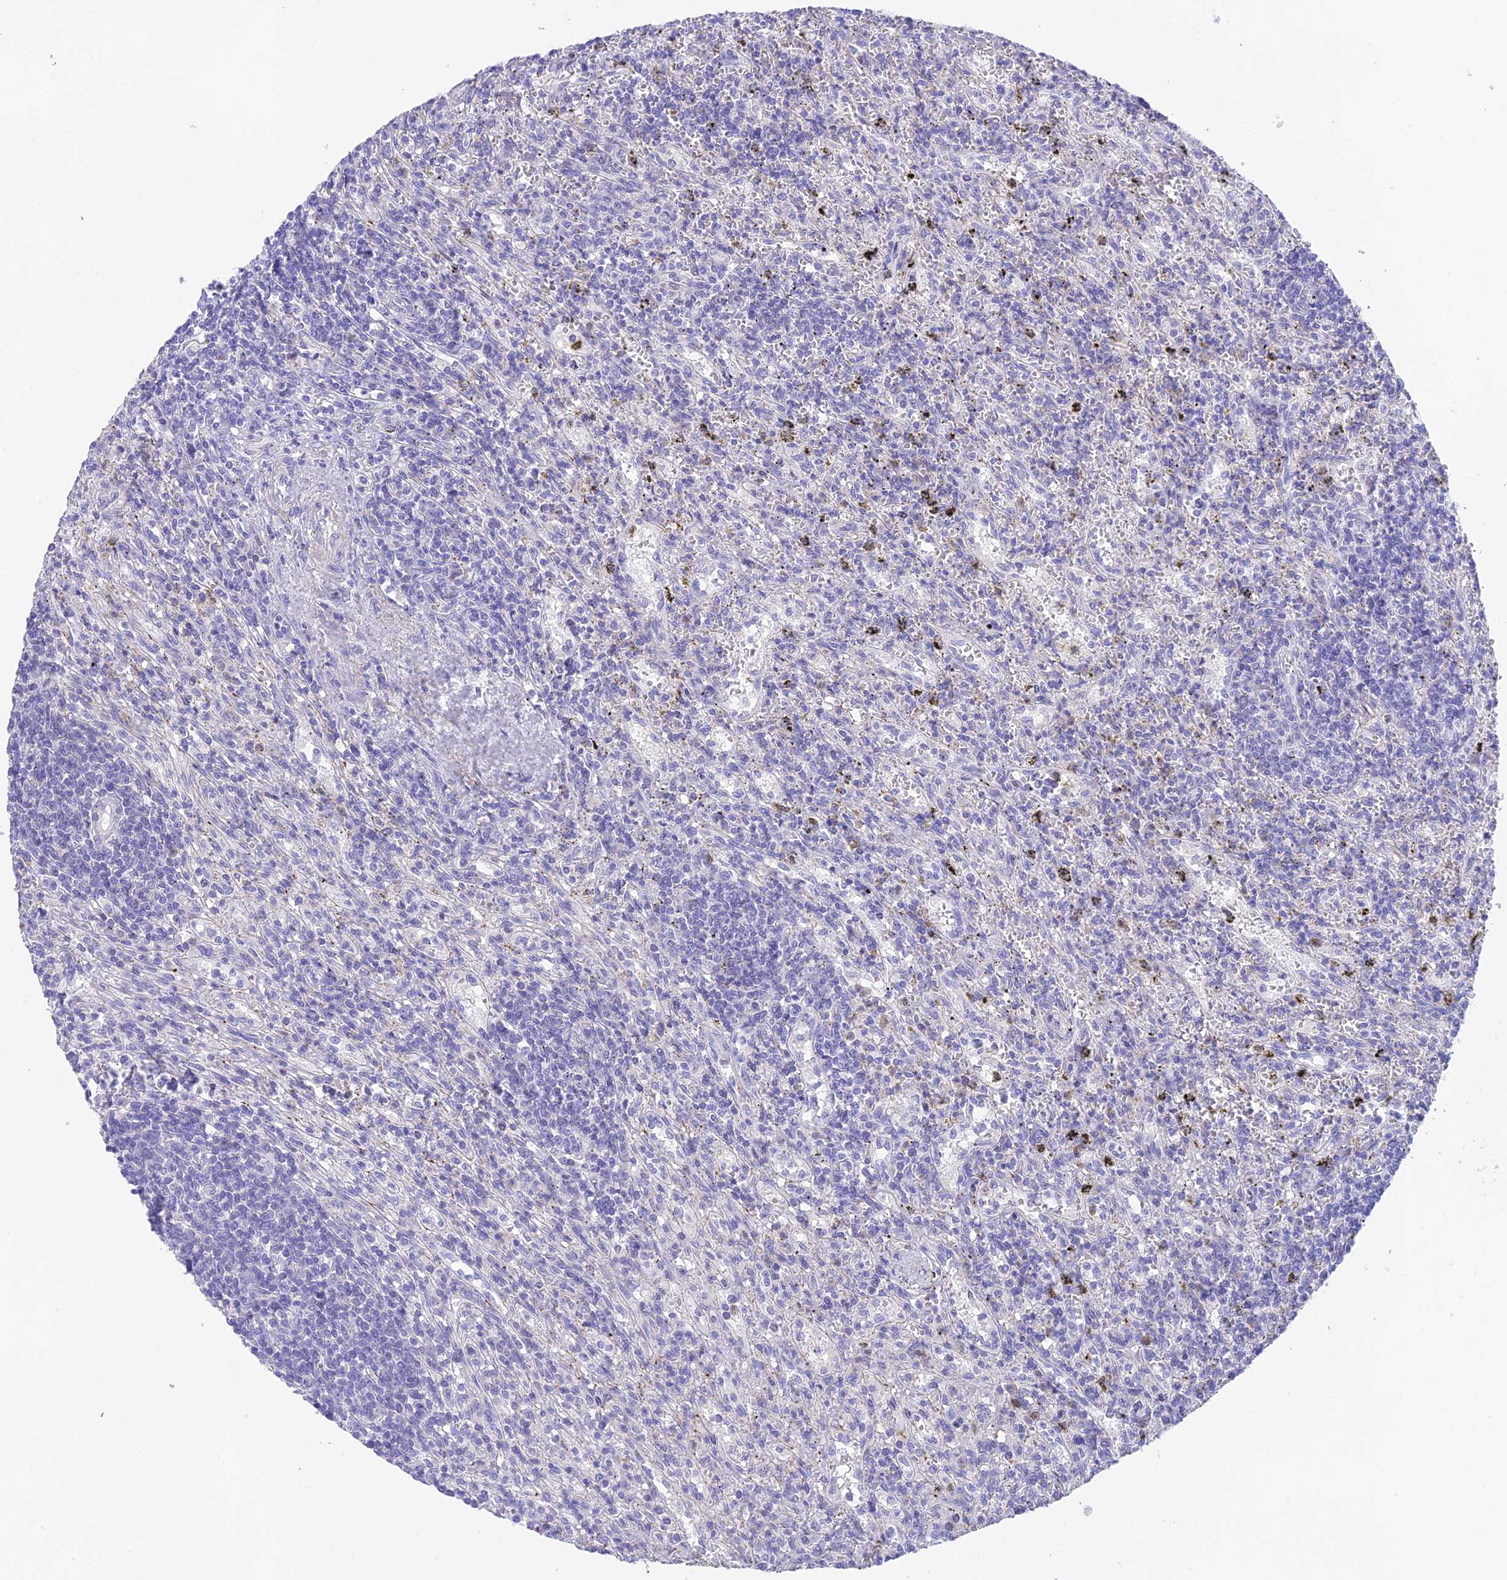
{"staining": {"intensity": "negative", "quantity": "none", "location": "none"}, "tissue": "lymphoma", "cell_type": "Tumor cells", "image_type": "cancer", "snomed": [{"axis": "morphology", "description": "Malignant lymphoma, non-Hodgkin's type, Low grade"}, {"axis": "topography", "description": "Spleen"}], "caption": "A micrograph of malignant lymphoma, non-Hodgkin's type (low-grade) stained for a protein reveals no brown staining in tumor cells.", "gene": "HSD17B2", "patient": {"sex": "male", "age": 76}}